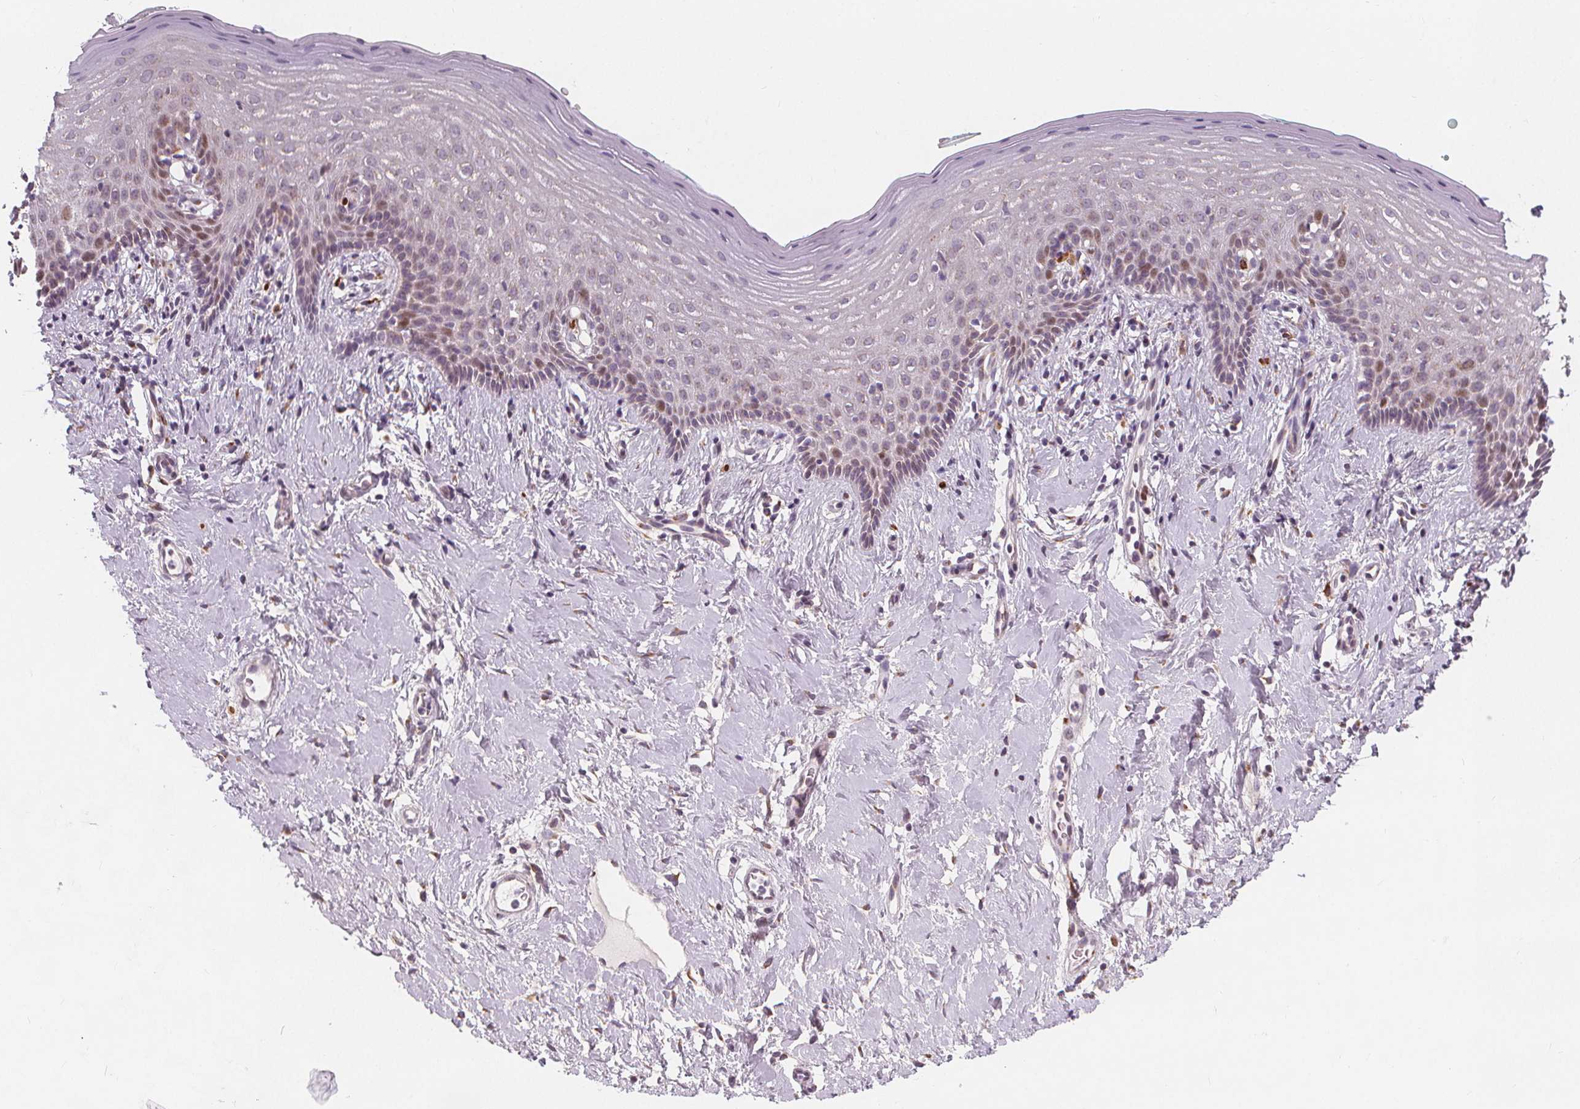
{"staining": {"intensity": "weak", "quantity": "<25%", "location": "nuclear"}, "tissue": "vagina", "cell_type": "Squamous epithelial cells", "image_type": "normal", "snomed": [{"axis": "morphology", "description": "Normal tissue, NOS"}, {"axis": "topography", "description": "Vagina"}], "caption": "Immunohistochemistry photomicrograph of unremarkable vagina stained for a protein (brown), which exhibits no positivity in squamous epithelial cells.", "gene": "TIPIN", "patient": {"sex": "female", "age": 42}}